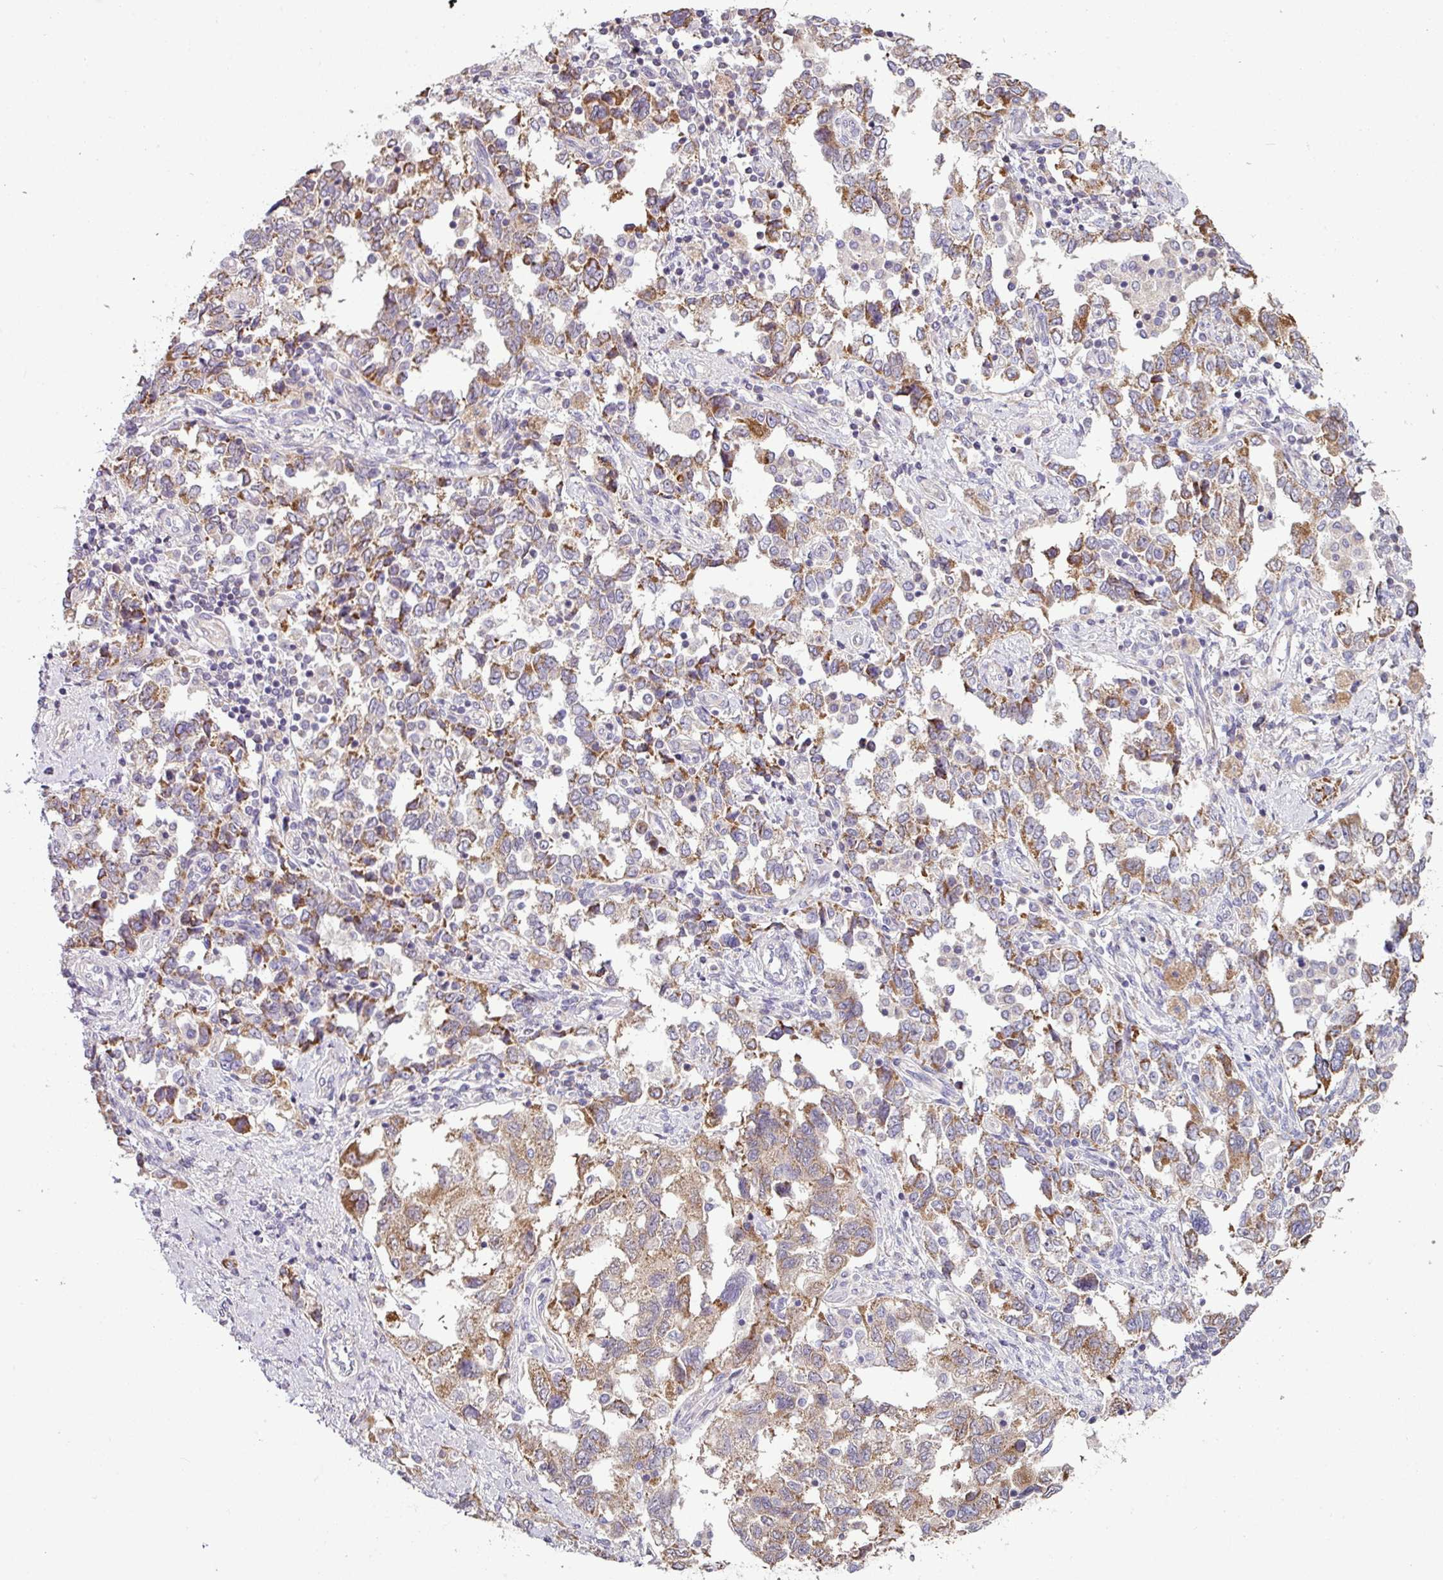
{"staining": {"intensity": "moderate", "quantity": ">75%", "location": "cytoplasmic/membranous"}, "tissue": "ovarian cancer", "cell_type": "Tumor cells", "image_type": "cancer", "snomed": [{"axis": "morphology", "description": "Carcinoma, NOS"}, {"axis": "morphology", "description": "Cystadenocarcinoma, serous, NOS"}, {"axis": "topography", "description": "Ovary"}], "caption": "Ovarian cancer was stained to show a protein in brown. There is medium levels of moderate cytoplasmic/membranous staining in approximately >75% of tumor cells.", "gene": "LRRC9", "patient": {"sex": "female", "age": 69}}